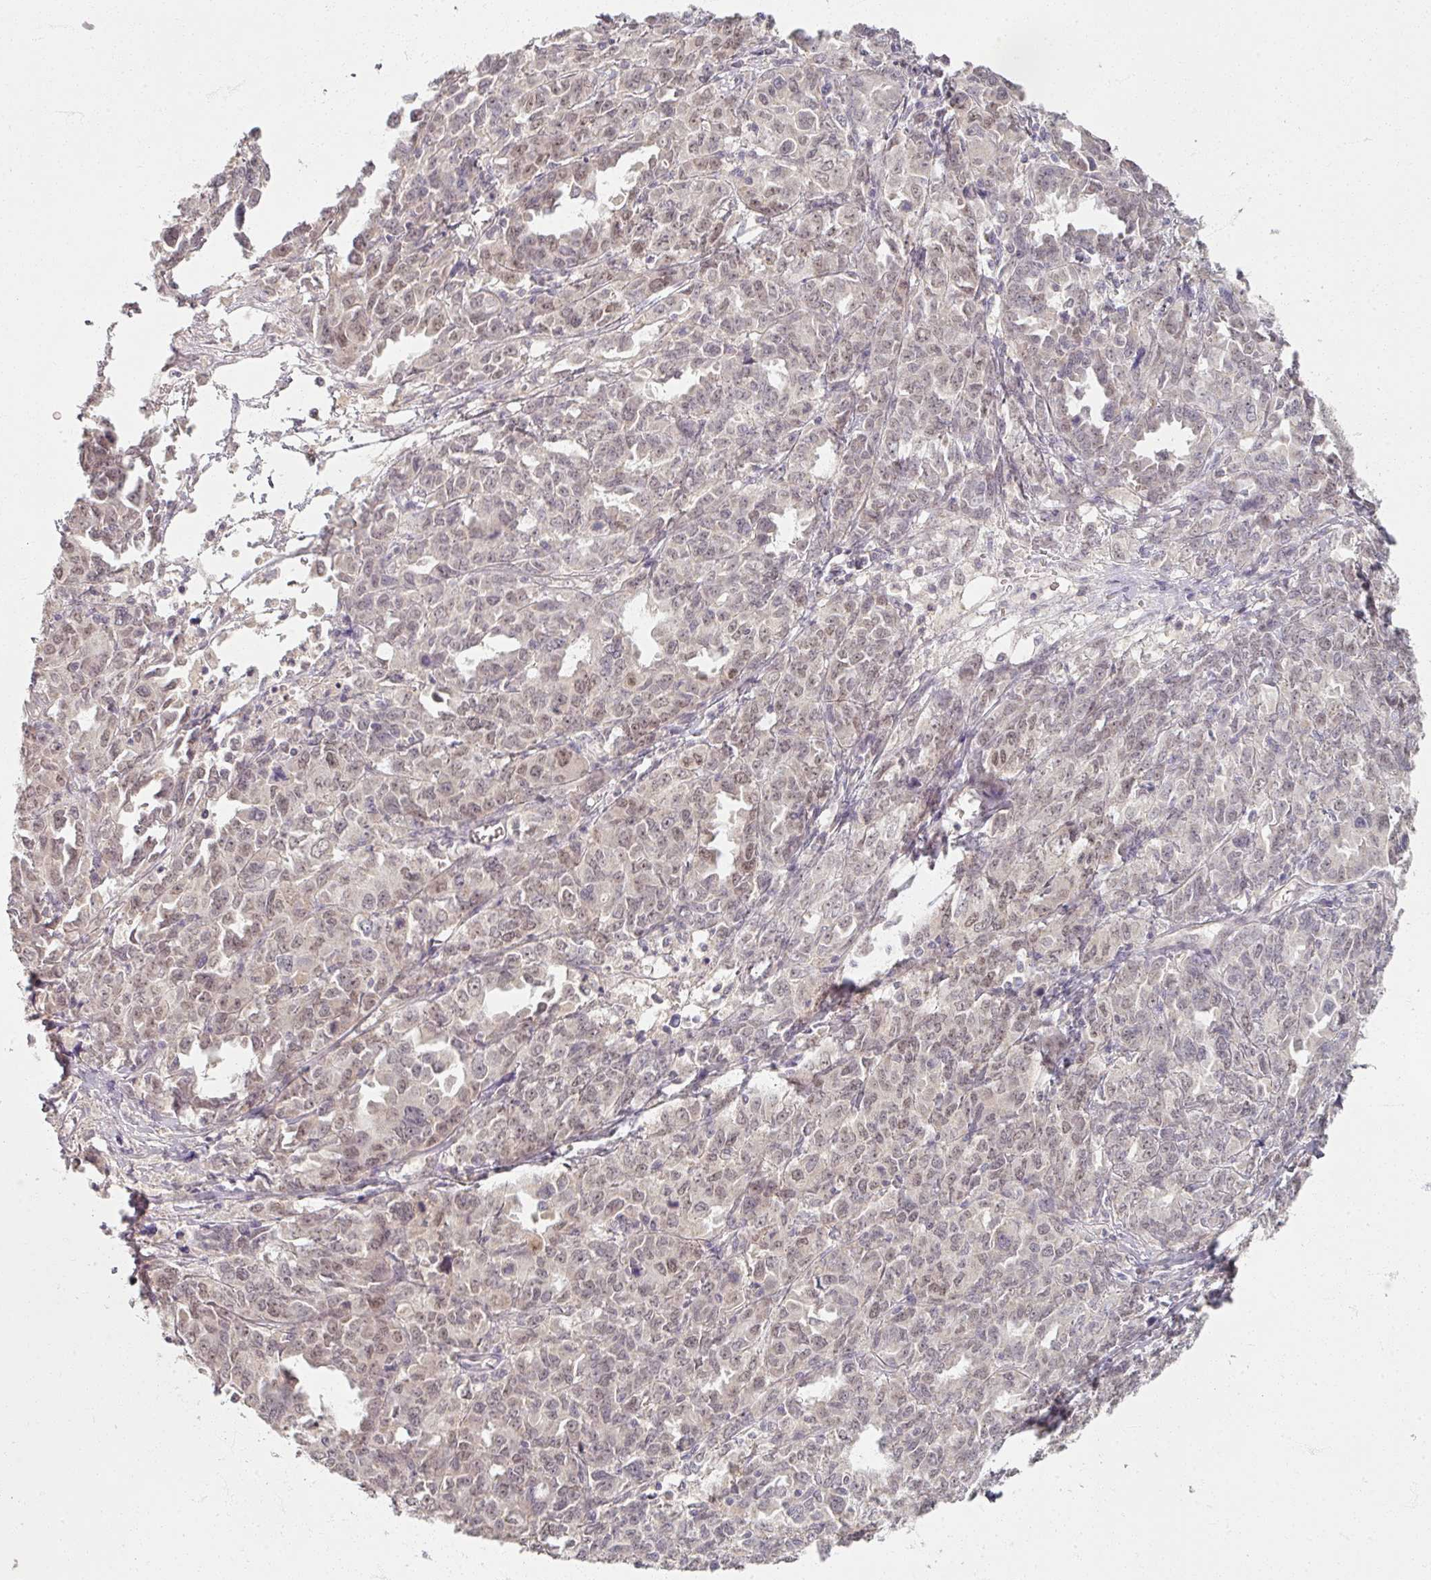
{"staining": {"intensity": "weak", "quantity": "<25%", "location": "nuclear"}, "tissue": "ovarian cancer", "cell_type": "Tumor cells", "image_type": "cancer", "snomed": [{"axis": "morphology", "description": "Adenocarcinoma, NOS"}, {"axis": "morphology", "description": "Carcinoma, endometroid"}, {"axis": "topography", "description": "Ovary"}], "caption": "DAB (3,3'-diaminobenzidine) immunohistochemical staining of human ovarian cancer (adenocarcinoma) shows no significant staining in tumor cells.", "gene": "SOX11", "patient": {"sex": "female", "age": 72}}